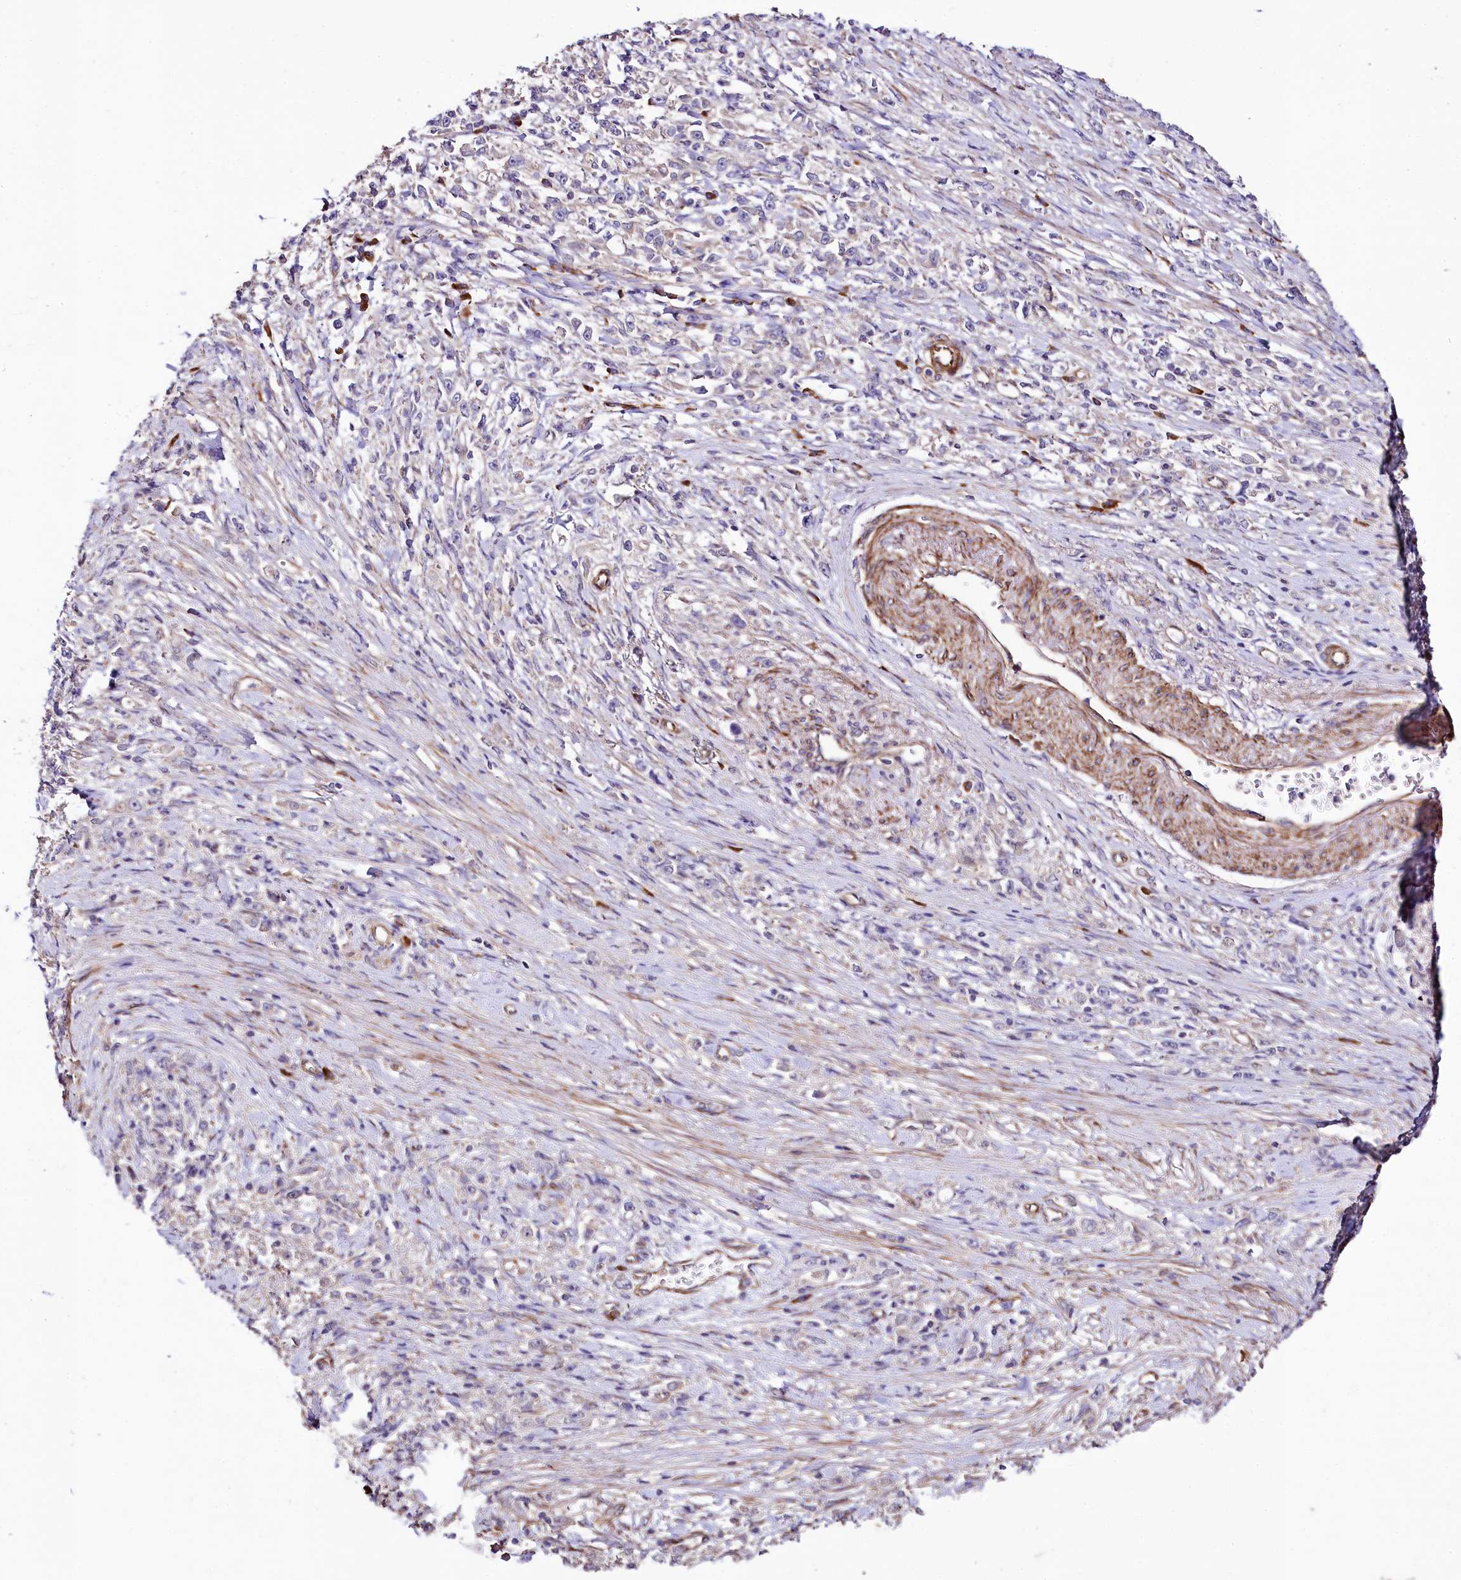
{"staining": {"intensity": "negative", "quantity": "none", "location": "none"}, "tissue": "stomach cancer", "cell_type": "Tumor cells", "image_type": "cancer", "snomed": [{"axis": "morphology", "description": "Adenocarcinoma, NOS"}, {"axis": "topography", "description": "Stomach"}], "caption": "Immunohistochemistry (IHC) of stomach adenocarcinoma reveals no staining in tumor cells.", "gene": "SPATS2", "patient": {"sex": "female", "age": 59}}